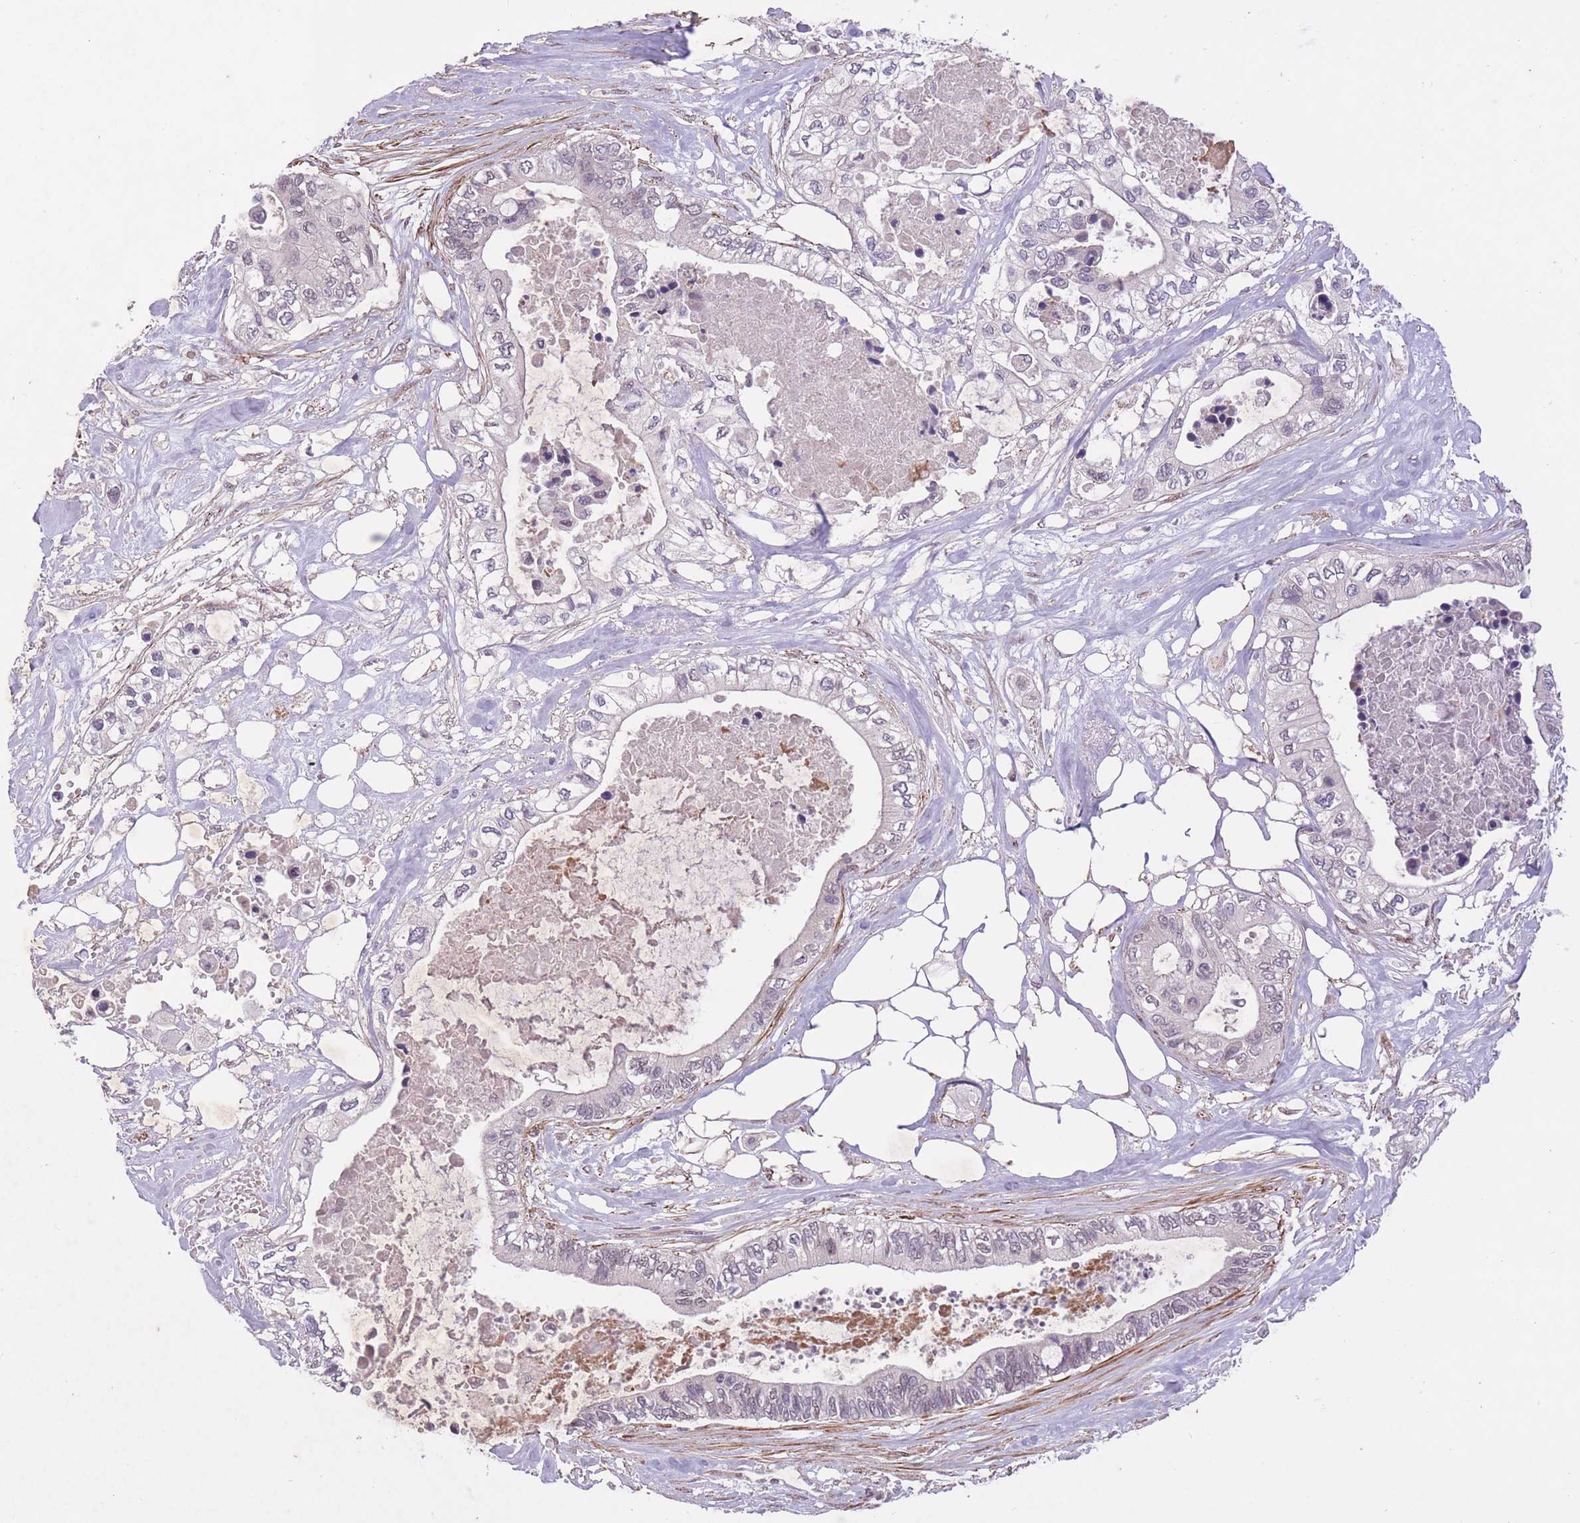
{"staining": {"intensity": "negative", "quantity": "none", "location": "none"}, "tissue": "pancreatic cancer", "cell_type": "Tumor cells", "image_type": "cancer", "snomed": [{"axis": "morphology", "description": "Adenocarcinoma, NOS"}, {"axis": "topography", "description": "Pancreas"}], "caption": "This image is of pancreatic cancer stained with immunohistochemistry (IHC) to label a protein in brown with the nuclei are counter-stained blue. There is no staining in tumor cells. The staining is performed using DAB (3,3'-diaminobenzidine) brown chromogen with nuclei counter-stained in using hematoxylin.", "gene": "CBX6", "patient": {"sex": "female", "age": 63}}